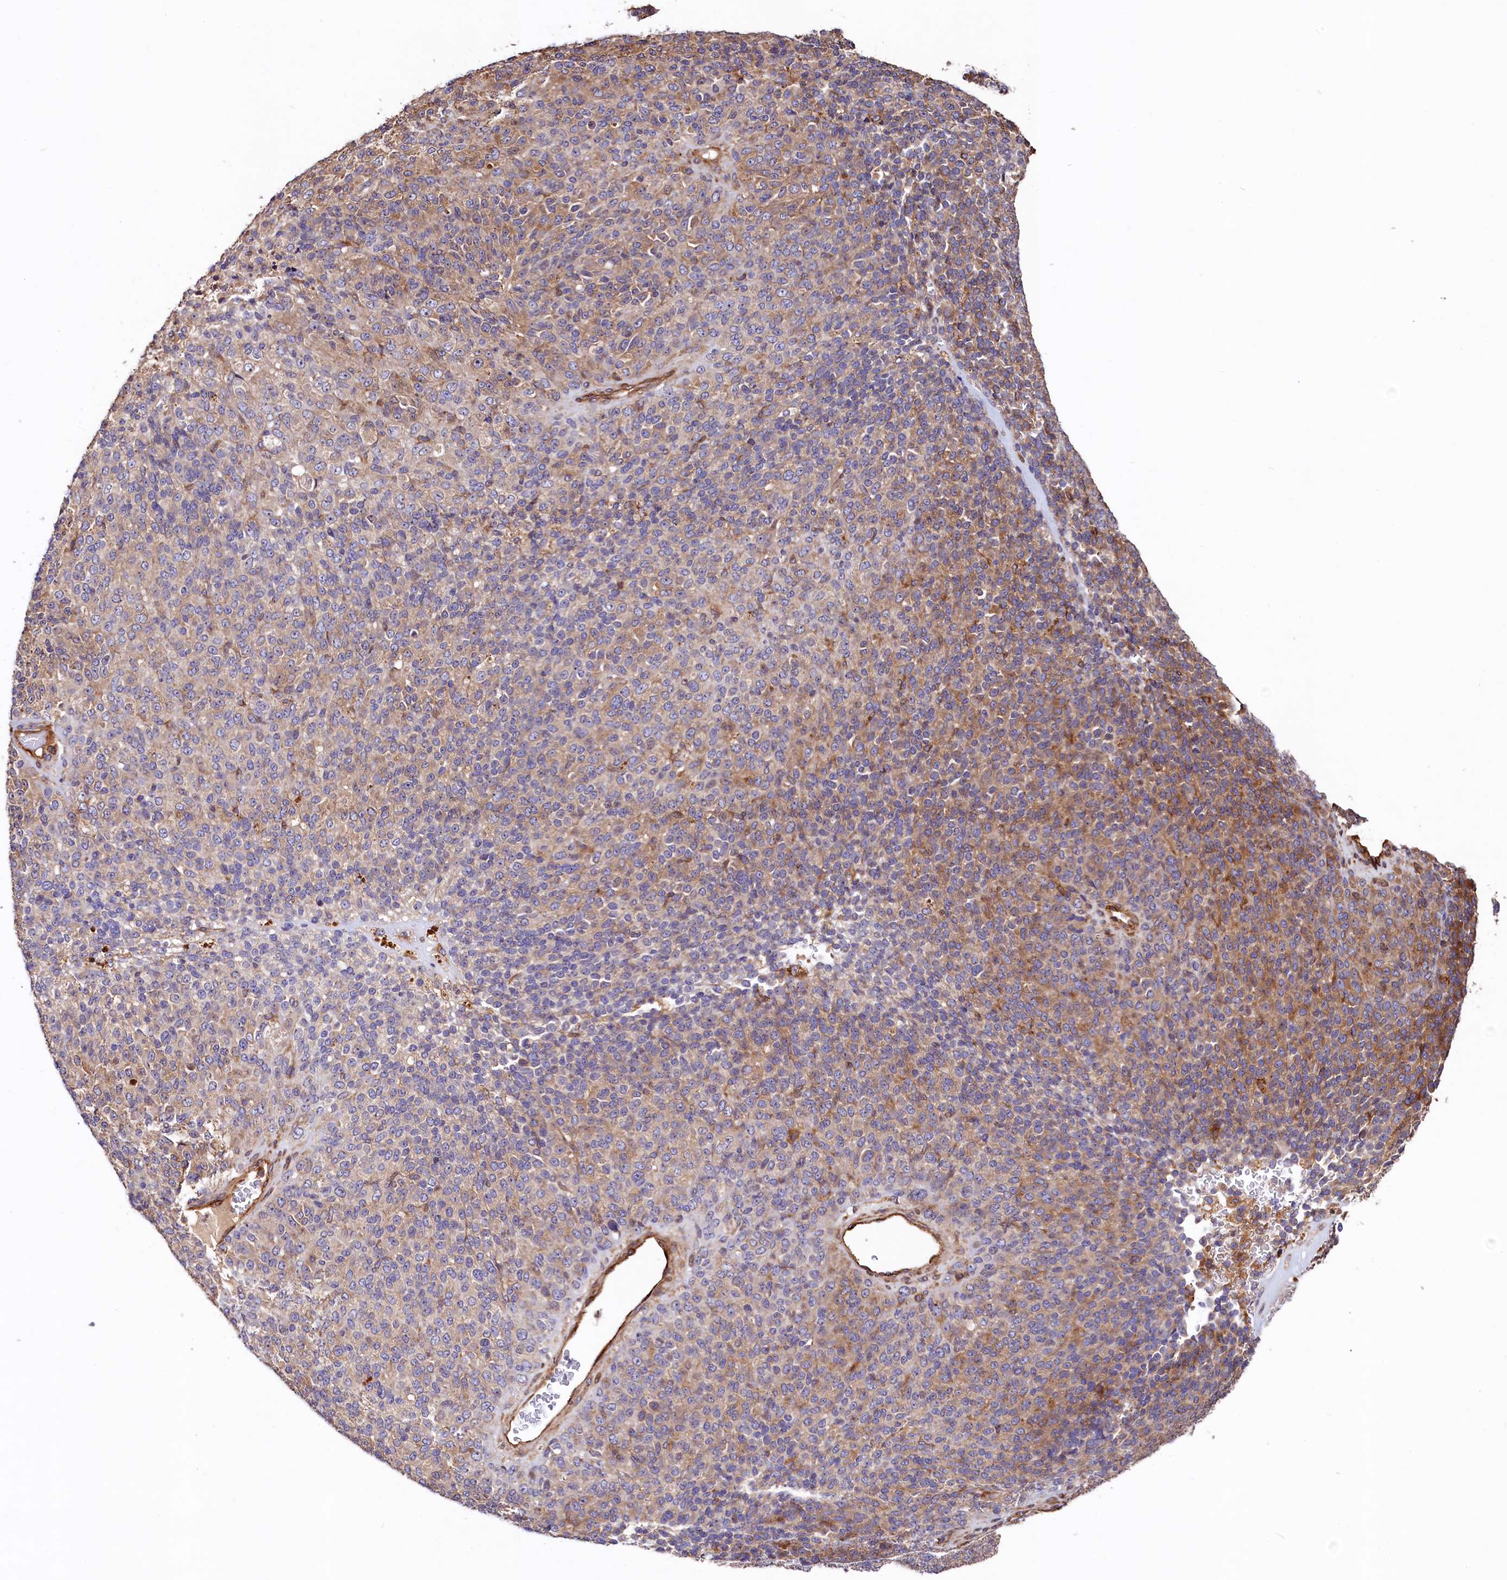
{"staining": {"intensity": "moderate", "quantity": "25%-75%", "location": "cytoplasmic/membranous"}, "tissue": "melanoma", "cell_type": "Tumor cells", "image_type": "cancer", "snomed": [{"axis": "morphology", "description": "Malignant melanoma, Metastatic site"}, {"axis": "topography", "description": "Brain"}], "caption": "This micrograph exhibits malignant melanoma (metastatic site) stained with immunohistochemistry to label a protein in brown. The cytoplasmic/membranous of tumor cells show moderate positivity for the protein. Nuclei are counter-stained blue.", "gene": "KLHDC4", "patient": {"sex": "female", "age": 56}}